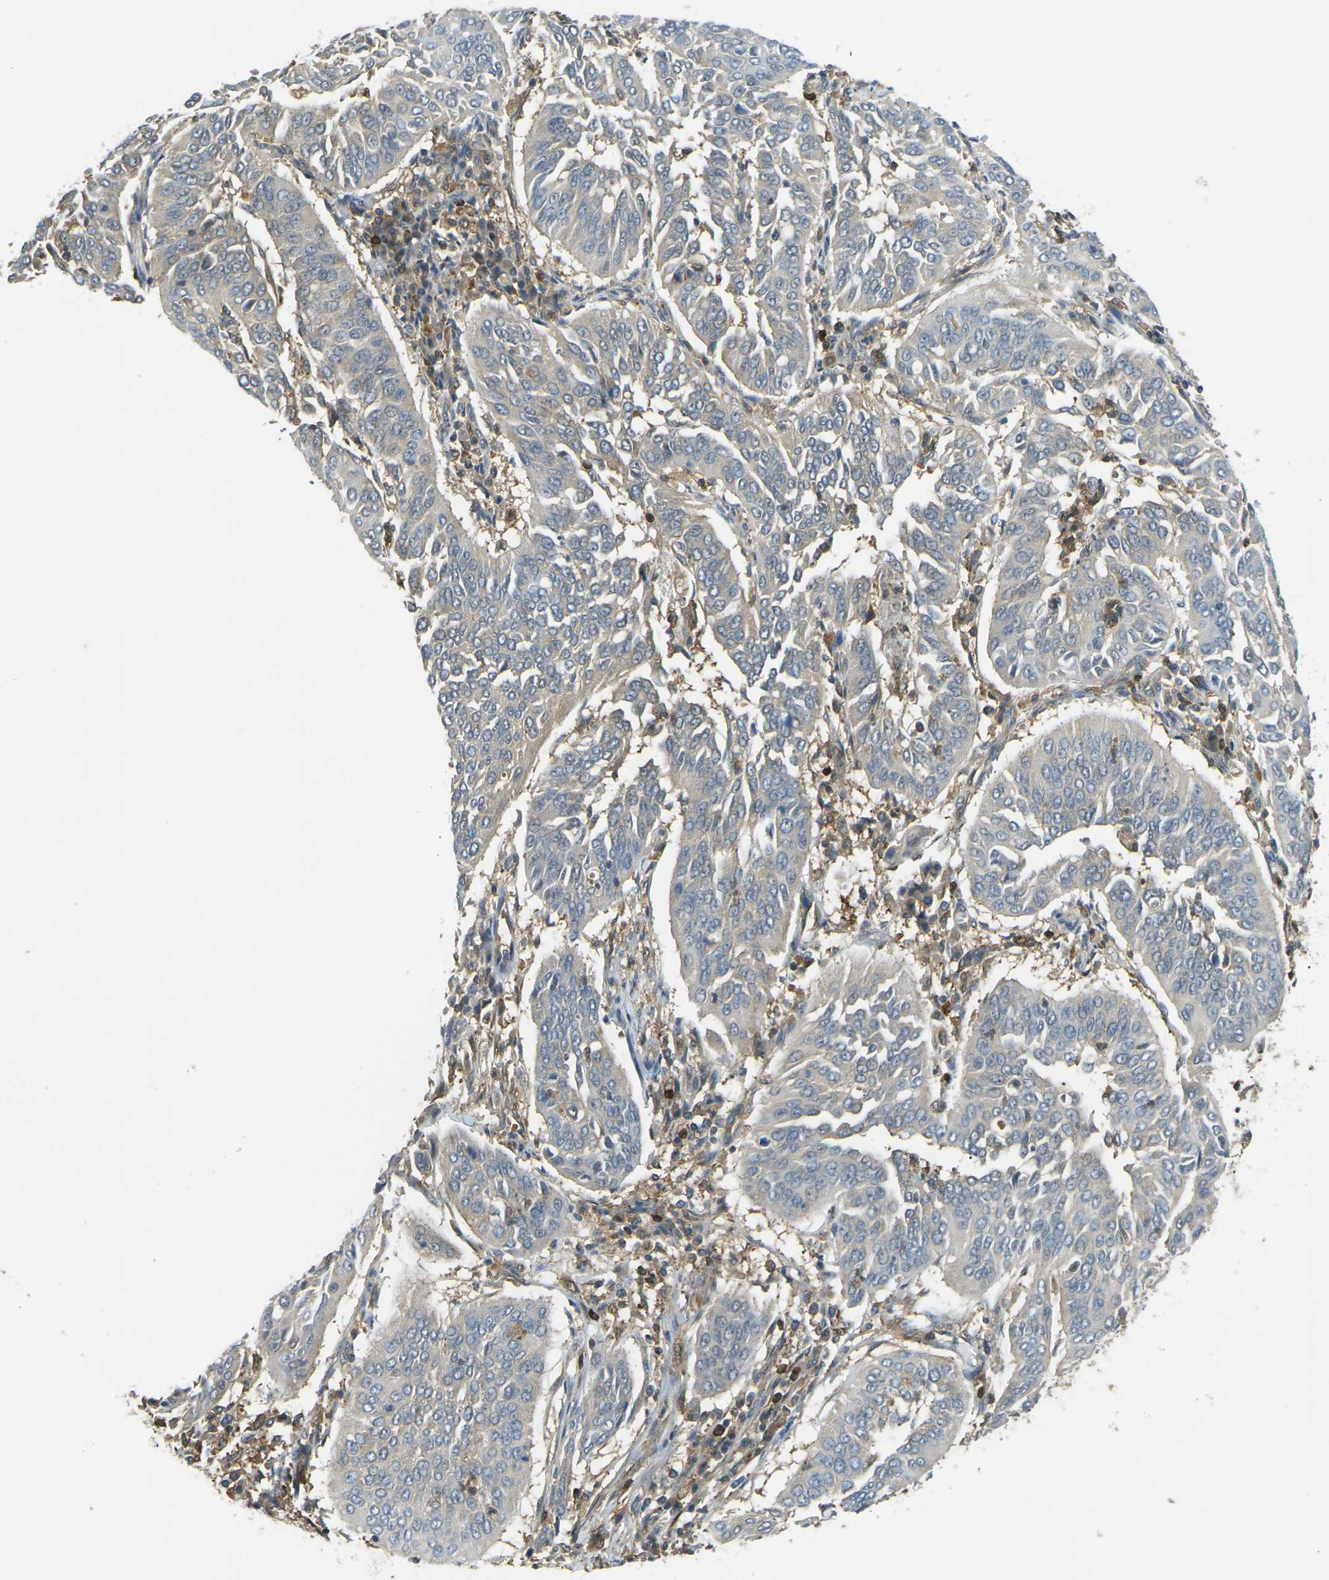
{"staining": {"intensity": "weak", "quantity": ">75%", "location": "cytoplasmic/membranous"}, "tissue": "cervical cancer", "cell_type": "Tumor cells", "image_type": "cancer", "snomed": [{"axis": "morphology", "description": "Normal tissue, NOS"}, {"axis": "morphology", "description": "Squamous cell carcinoma, NOS"}, {"axis": "topography", "description": "Cervix"}], "caption": "Squamous cell carcinoma (cervical) tissue shows weak cytoplasmic/membranous positivity in about >75% of tumor cells, visualized by immunohistochemistry.", "gene": "PIEZO2", "patient": {"sex": "female", "age": 39}}